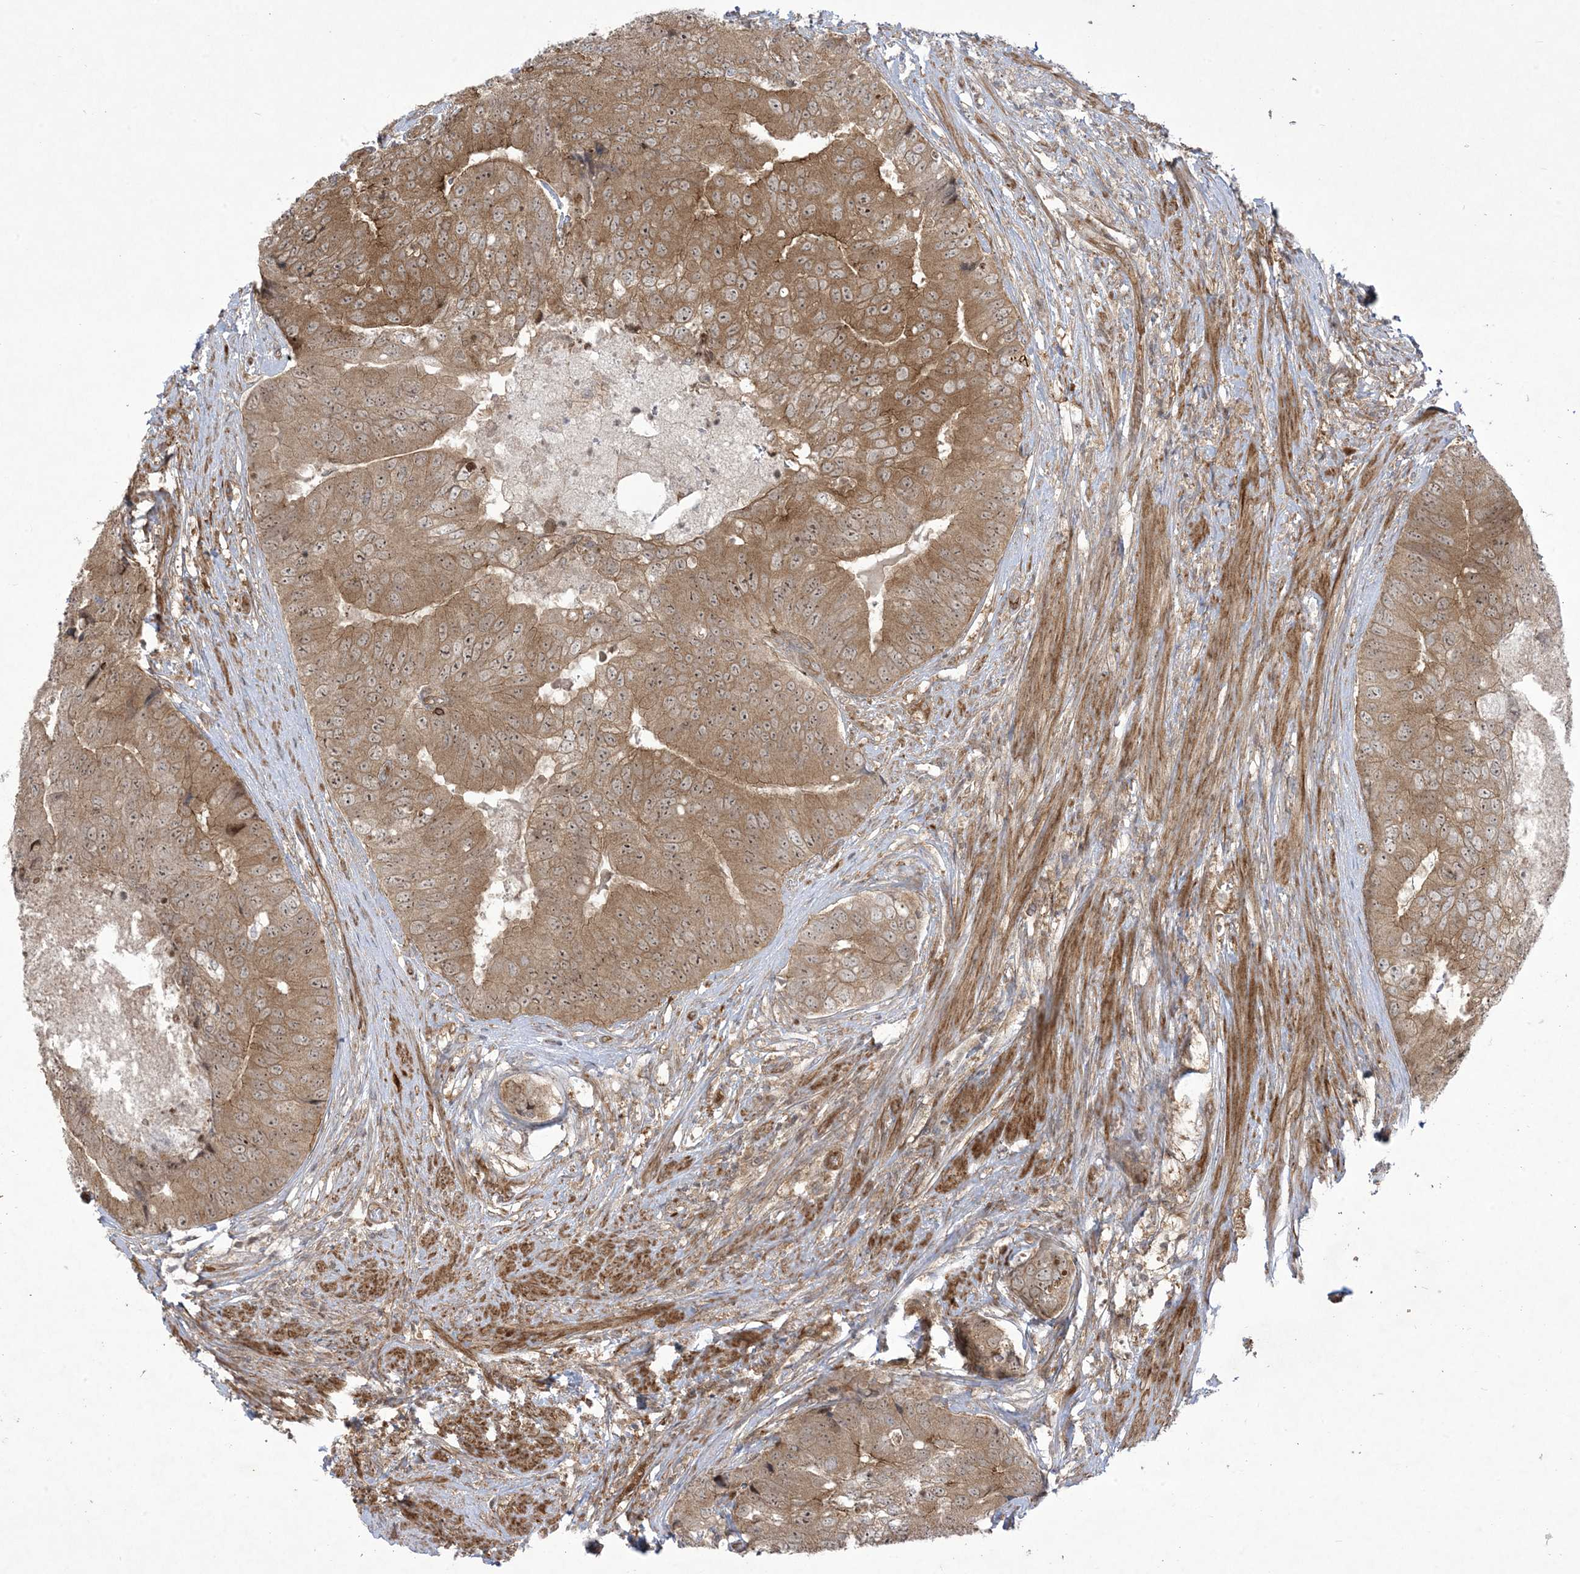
{"staining": {"intensity": "moderate", "quantity": ">75%", "location": "cytoplasmic/membranous,nuclear"}, "tissue": "prostate cancer", "cell_type": "Tumor cells", "image_type": "cancer", "snomed": [{"axis": "morphology", "description": "Adenocarcinoma, High grade"}, {"axis": "topography", "description": "Prostate"}], "caption": "Protein positivity by IHC exhibits moderate cytoplasmic/membranous and nuclear expression in approximately >75% of tumor cells in prostate high-grade adenocarcinoma. The staining is performed using DAB brown chromogen to label protein expression. The nuclei are counter-stained blue using hematoxylin.", "gene": "SOGA3", "patient": {"sex": "male", "age": 70}}